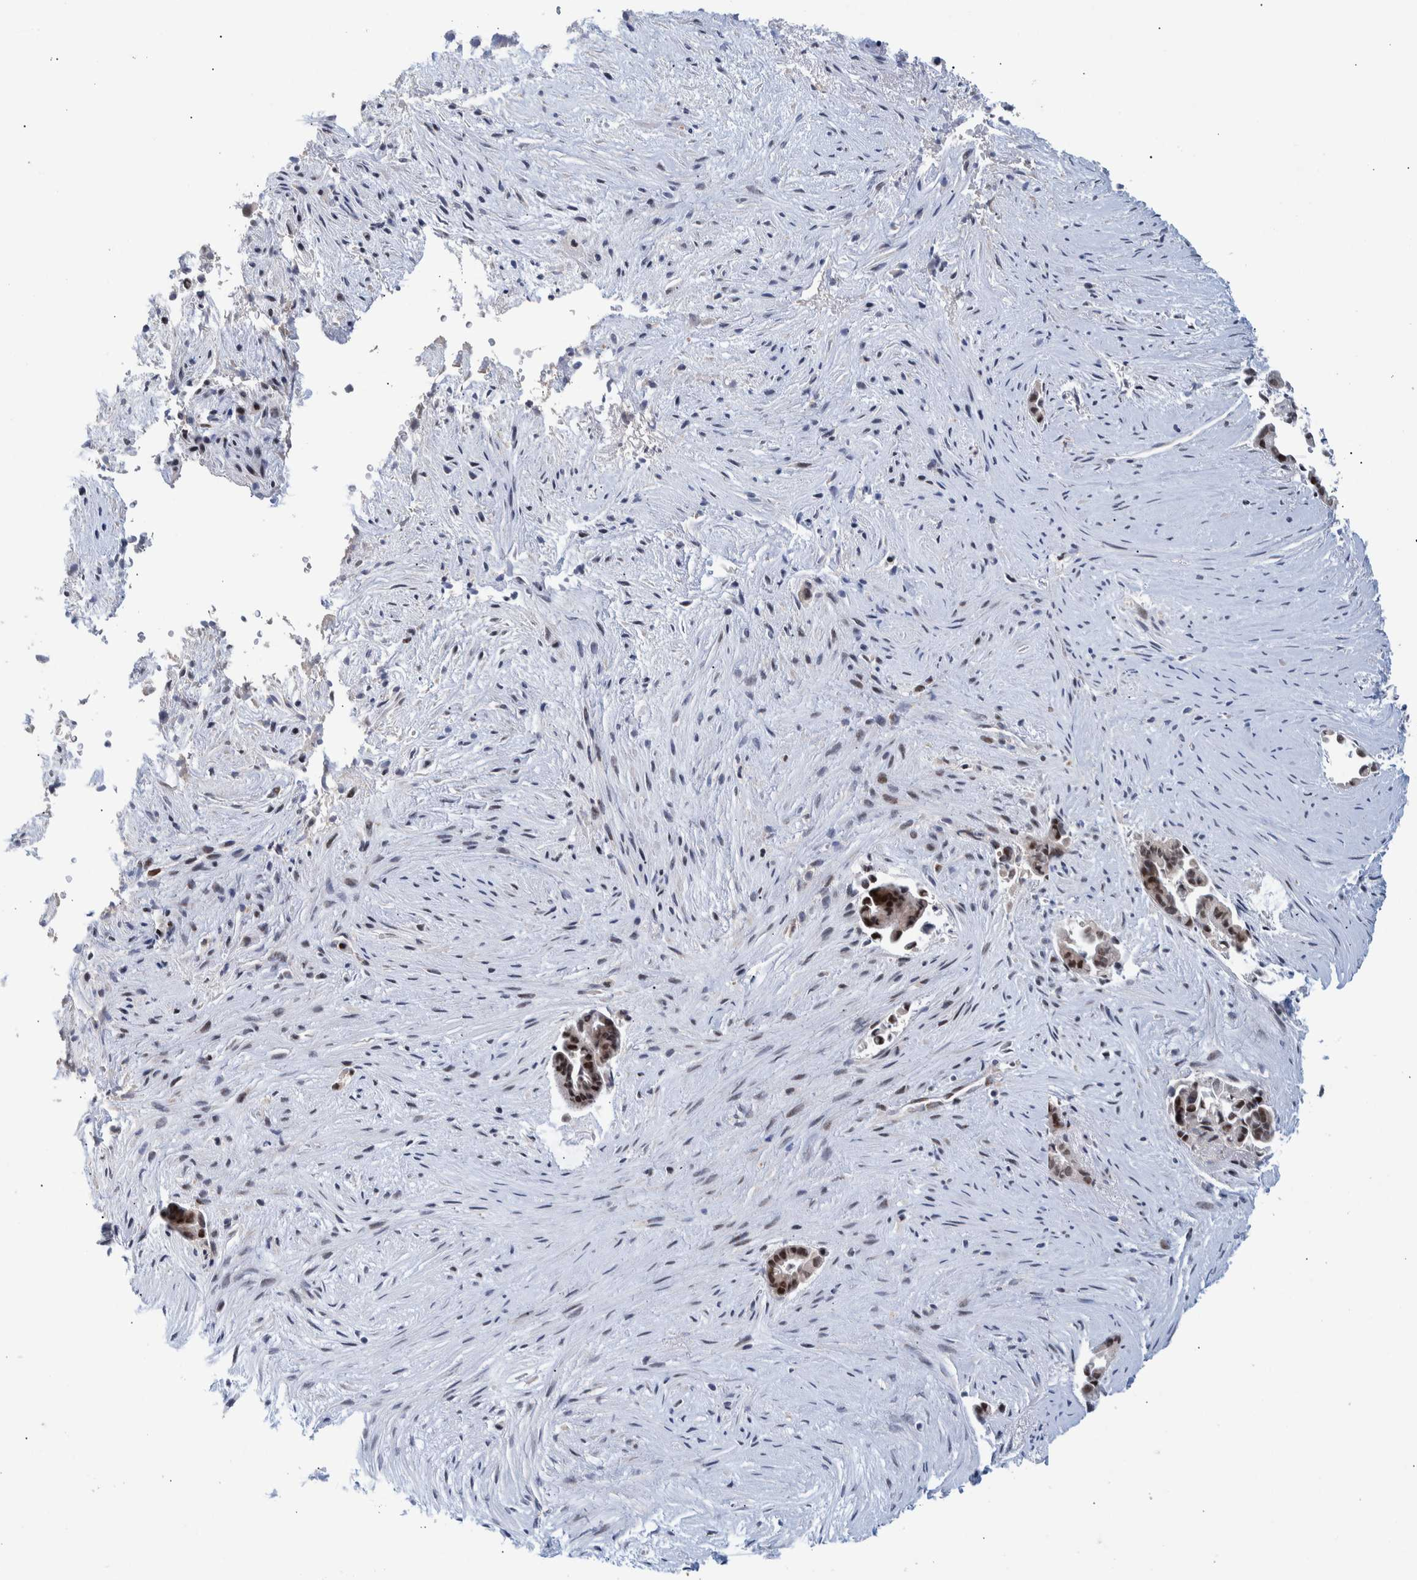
{"staining": {"intensity": "moderate", "quantity": ">75%", "location": "nuclear"}, "tissue": "liver cancer", "cell_type": "Tumor cells", "image_type": "cancer", "snomed": [{"axis": "morphology", "description": "Cholangiocarcinoma"}, {"axis": "topography", "description": "Liver"}], "caption": "Immunohistochemical staining of human liver cholangiocarcinoma demonstrates moderate nuclear protein staining in approximately >75% of tumor cells.", "gene": "ESRP1", "patient": {"sex": "female", "age": 55}}